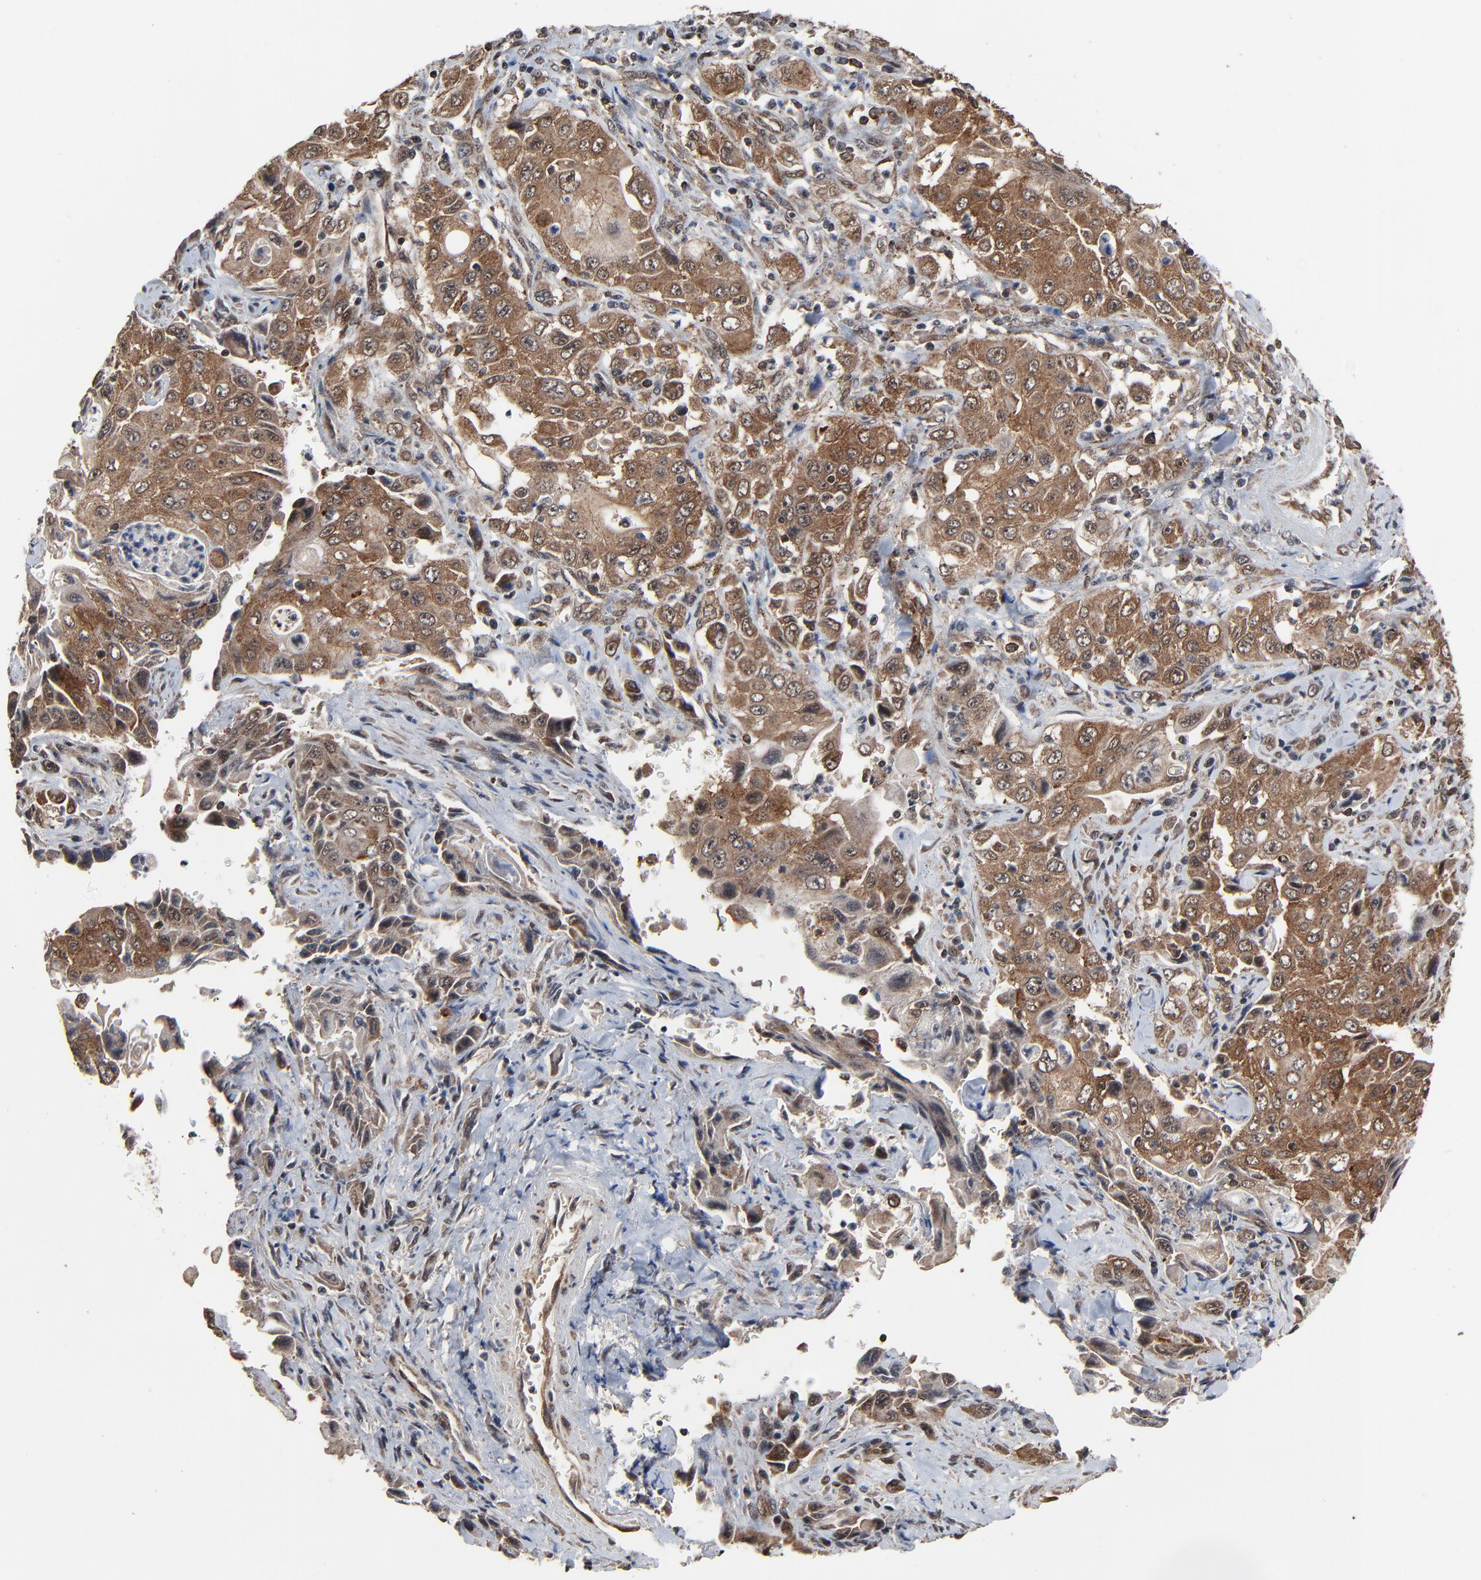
{"staining": {"intensity": "moderate", "quantity": ">75%", "location": "cytoplasmic/membranous,nuclear"}, "tissue": "pancreatic cancer", "cell_type": "Tumor cells", "image_type": "cancer", "snomed": [{"axis": "morphology", "description": "Adenocarcinoma, NOS"}, {"axis": "topography", "description": "Pancreas"}], "caption": "Immunohistochemical staining of pancreatic adenocarcinoma reveals moderate cytoplasmic/membranous and nuclear protein expression in about >75% of tumor cells.", "gene": "RHOJ", "patient": {"sex": "male", "age": 70}}